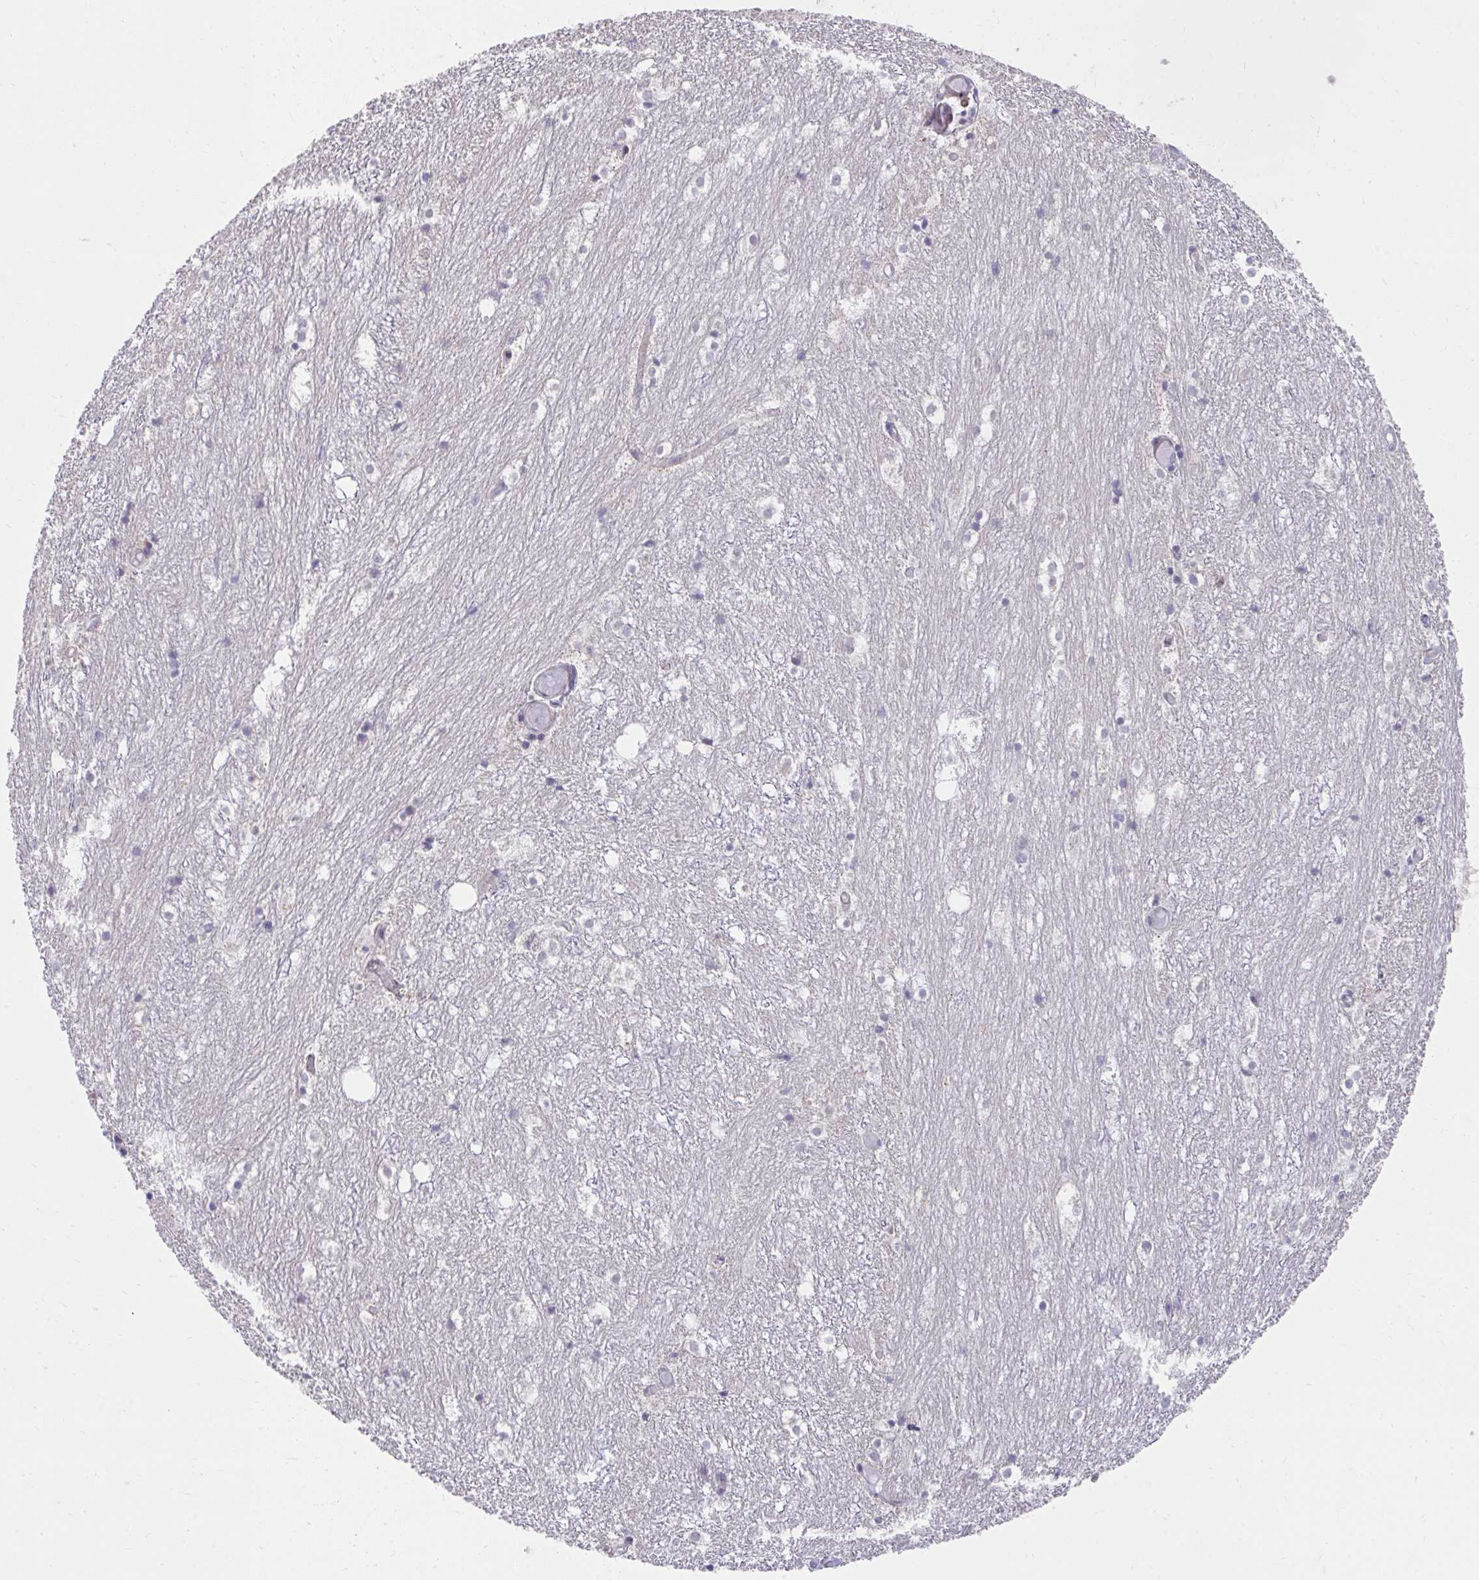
{"staining": {"intensity": "negative", "quantity": "none", "location": "none"}, "tissue": "hippocampus", "cell_type": "Glial cells", "image_type": "normal", "snomed": [{"axis": "morphology", "description": "Normal tissue, NOS"}, {"axis": "topography", "description": "Hippocampus"}], "caption": "Immunohistochemistry (IHC) micrograph of unremarkable hippocampus: hippocampus stained with DAB displays no significant protein staining in glial cells. The staining is performed using DAB (3,3'-diaminobenzidine) brown chromogen with nuclei counter-stained in using hematoxylin.", "gene": "SLAMF7", "patient": {"sex": "female", "age": 52}}